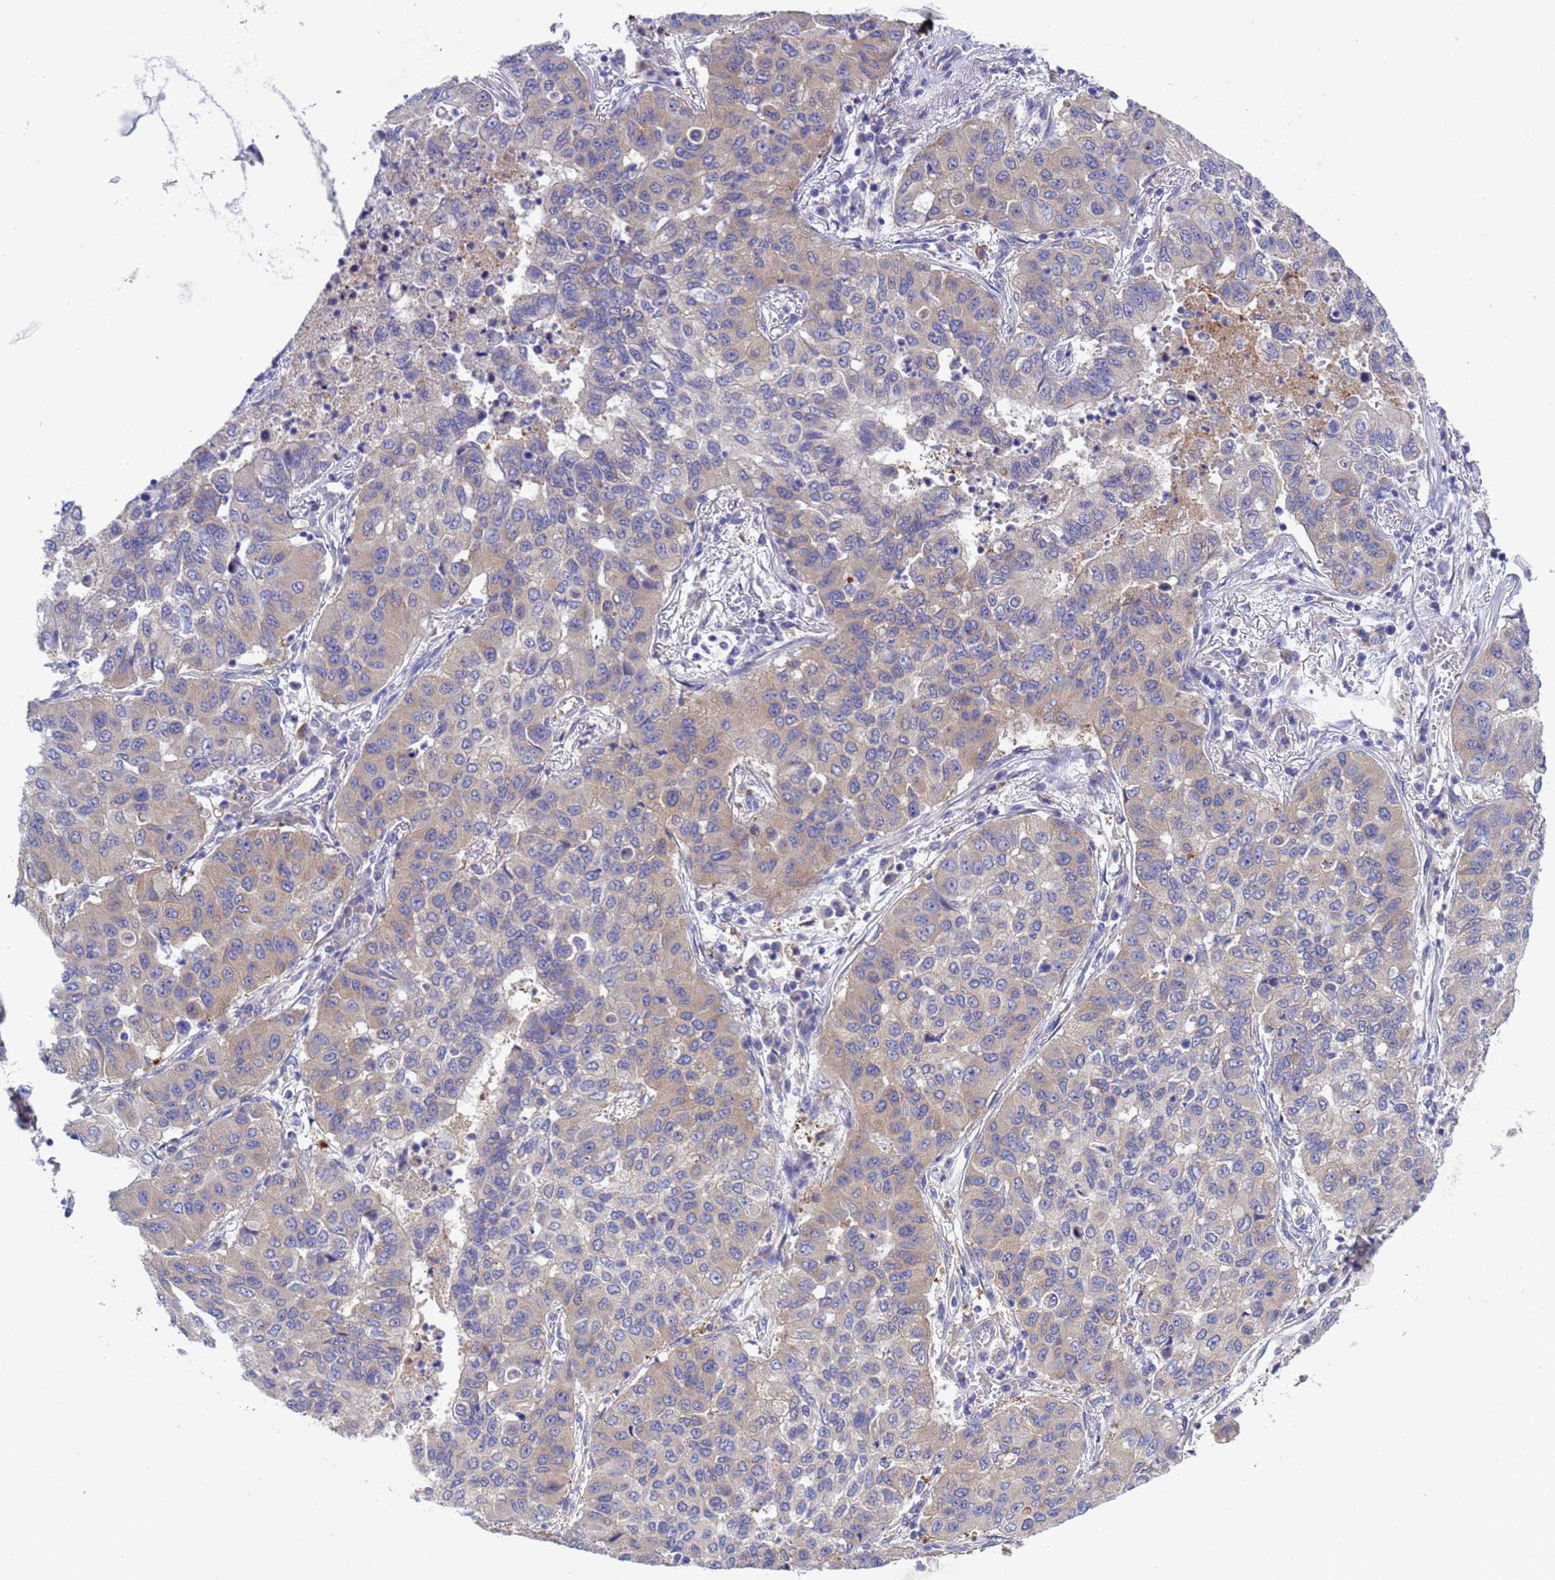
{"staining": {"intensity": "weak", "quantity": "<25%", "location": "cytoplasmic/membranous"}, "tissue": "lung cancer", "cell_type": "Tumor cells", "image_type": "cancer", "snomed": [{"axis": "morphology", "description": "Squamous cell carcinoma, NOS"}, {"axis": "topography", "description": "Lung"}], "caption": "Image shows no protein positivity in tumor cells of squamous cell carcinoma (lung) tissue. The staining was performed using DAB to visualize the protein expression in brown, while the nuclei were stained in blue with hematoxylin (Magnification: 20x).", "gene": "RC3H2", "patient": {"sex": "male", "age": 74}}